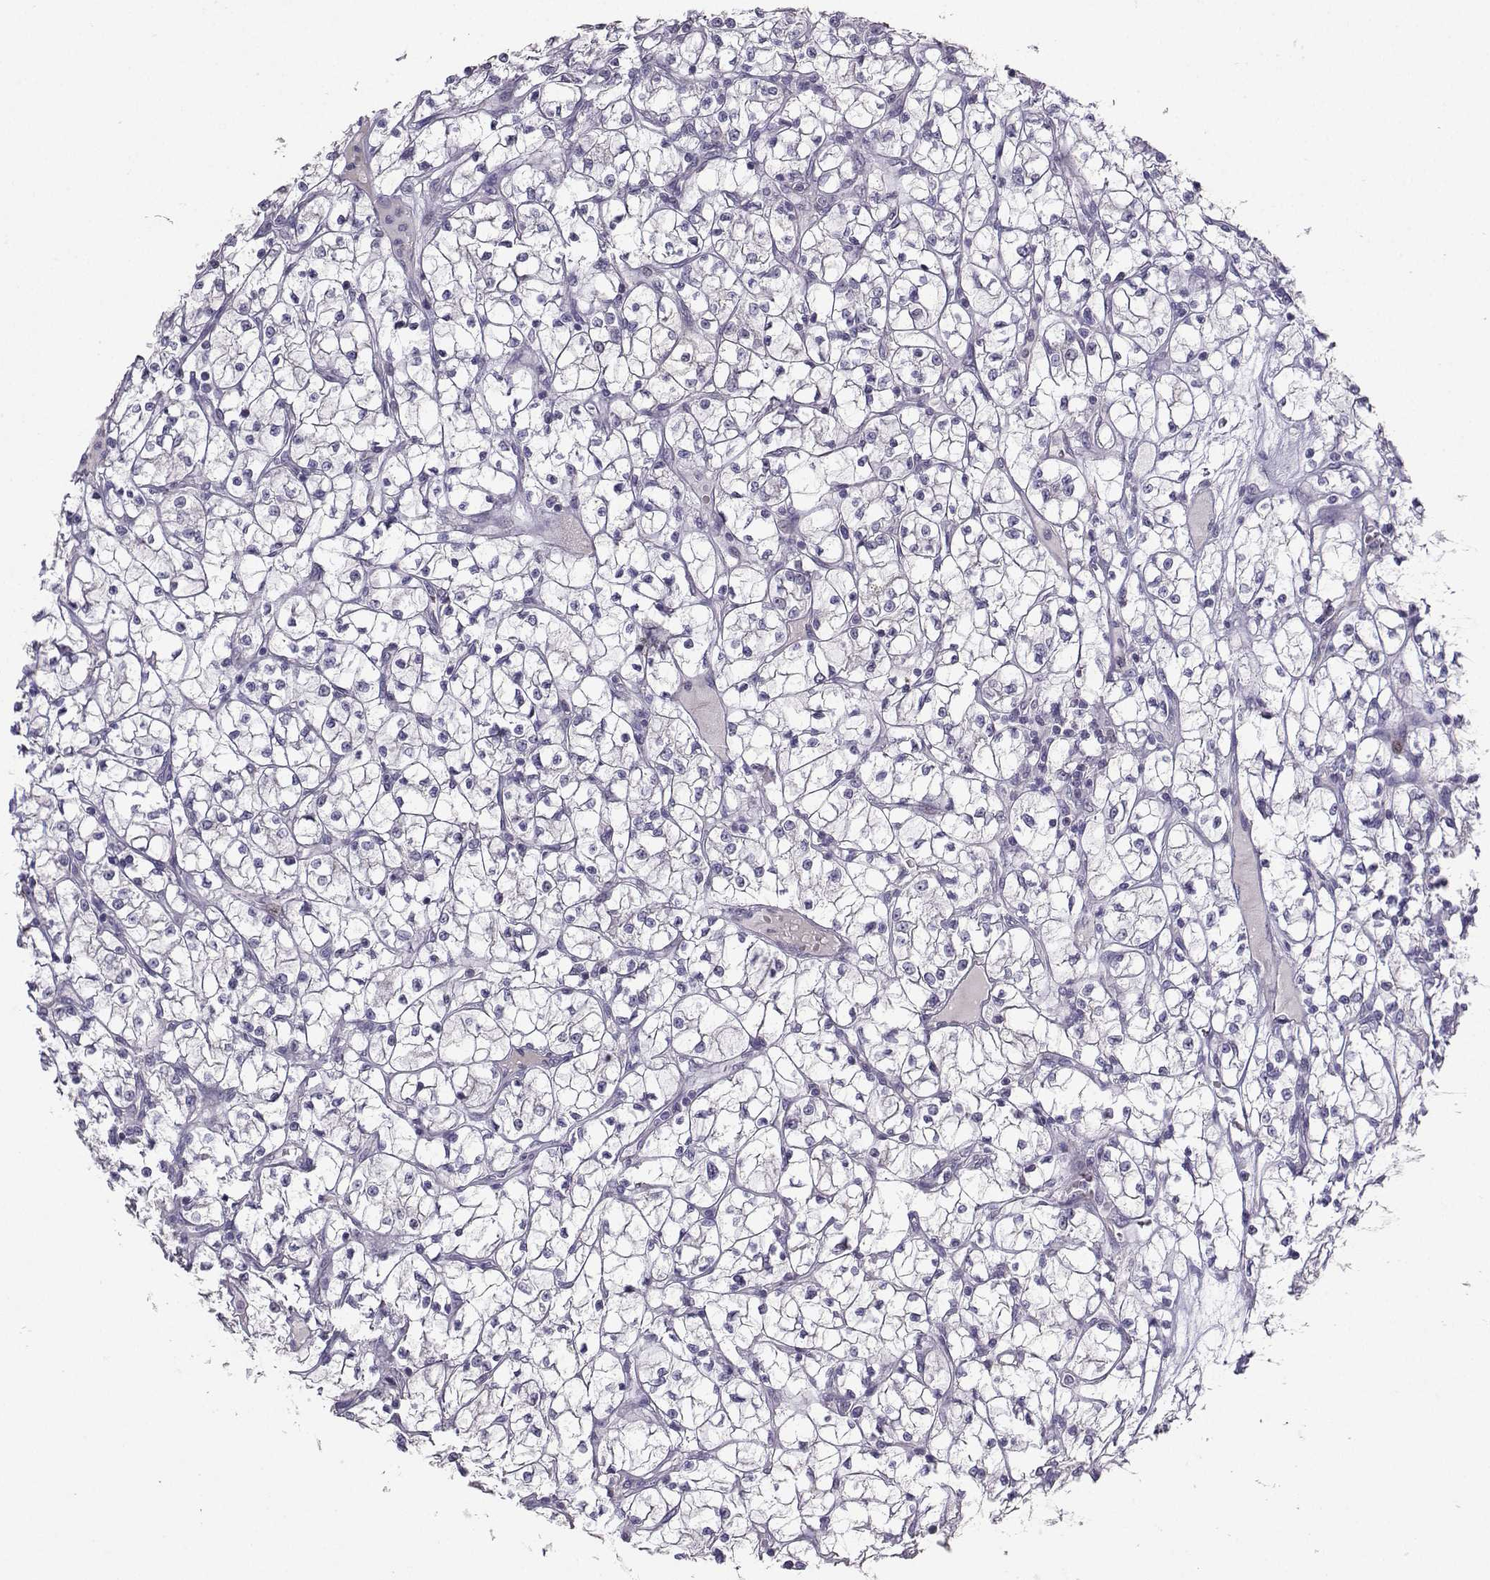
{"staining": {"intensity": "negative", "quantity": "none", "location": "none"}, "tissue": "renal cancer", "cell_type": "Tumor cells", "image_type": "cancer", "snomed": [{"axis": "morphology", "description": "Adenocarcinoma, NOS"}, {"axis": "topography", "description": "Kidney"}], "caption": "Immunohistochemical staining of human renal cancer (adenocarcinoma) exhibits no significant staining in tumor cells. (DAB (3,3'-diaminobenzidine) immunohistochemistry visualized using brightfield microscopy, high magnification).", "gene": "CARTPT", "patient": {"sex": "female", "age": 64}}